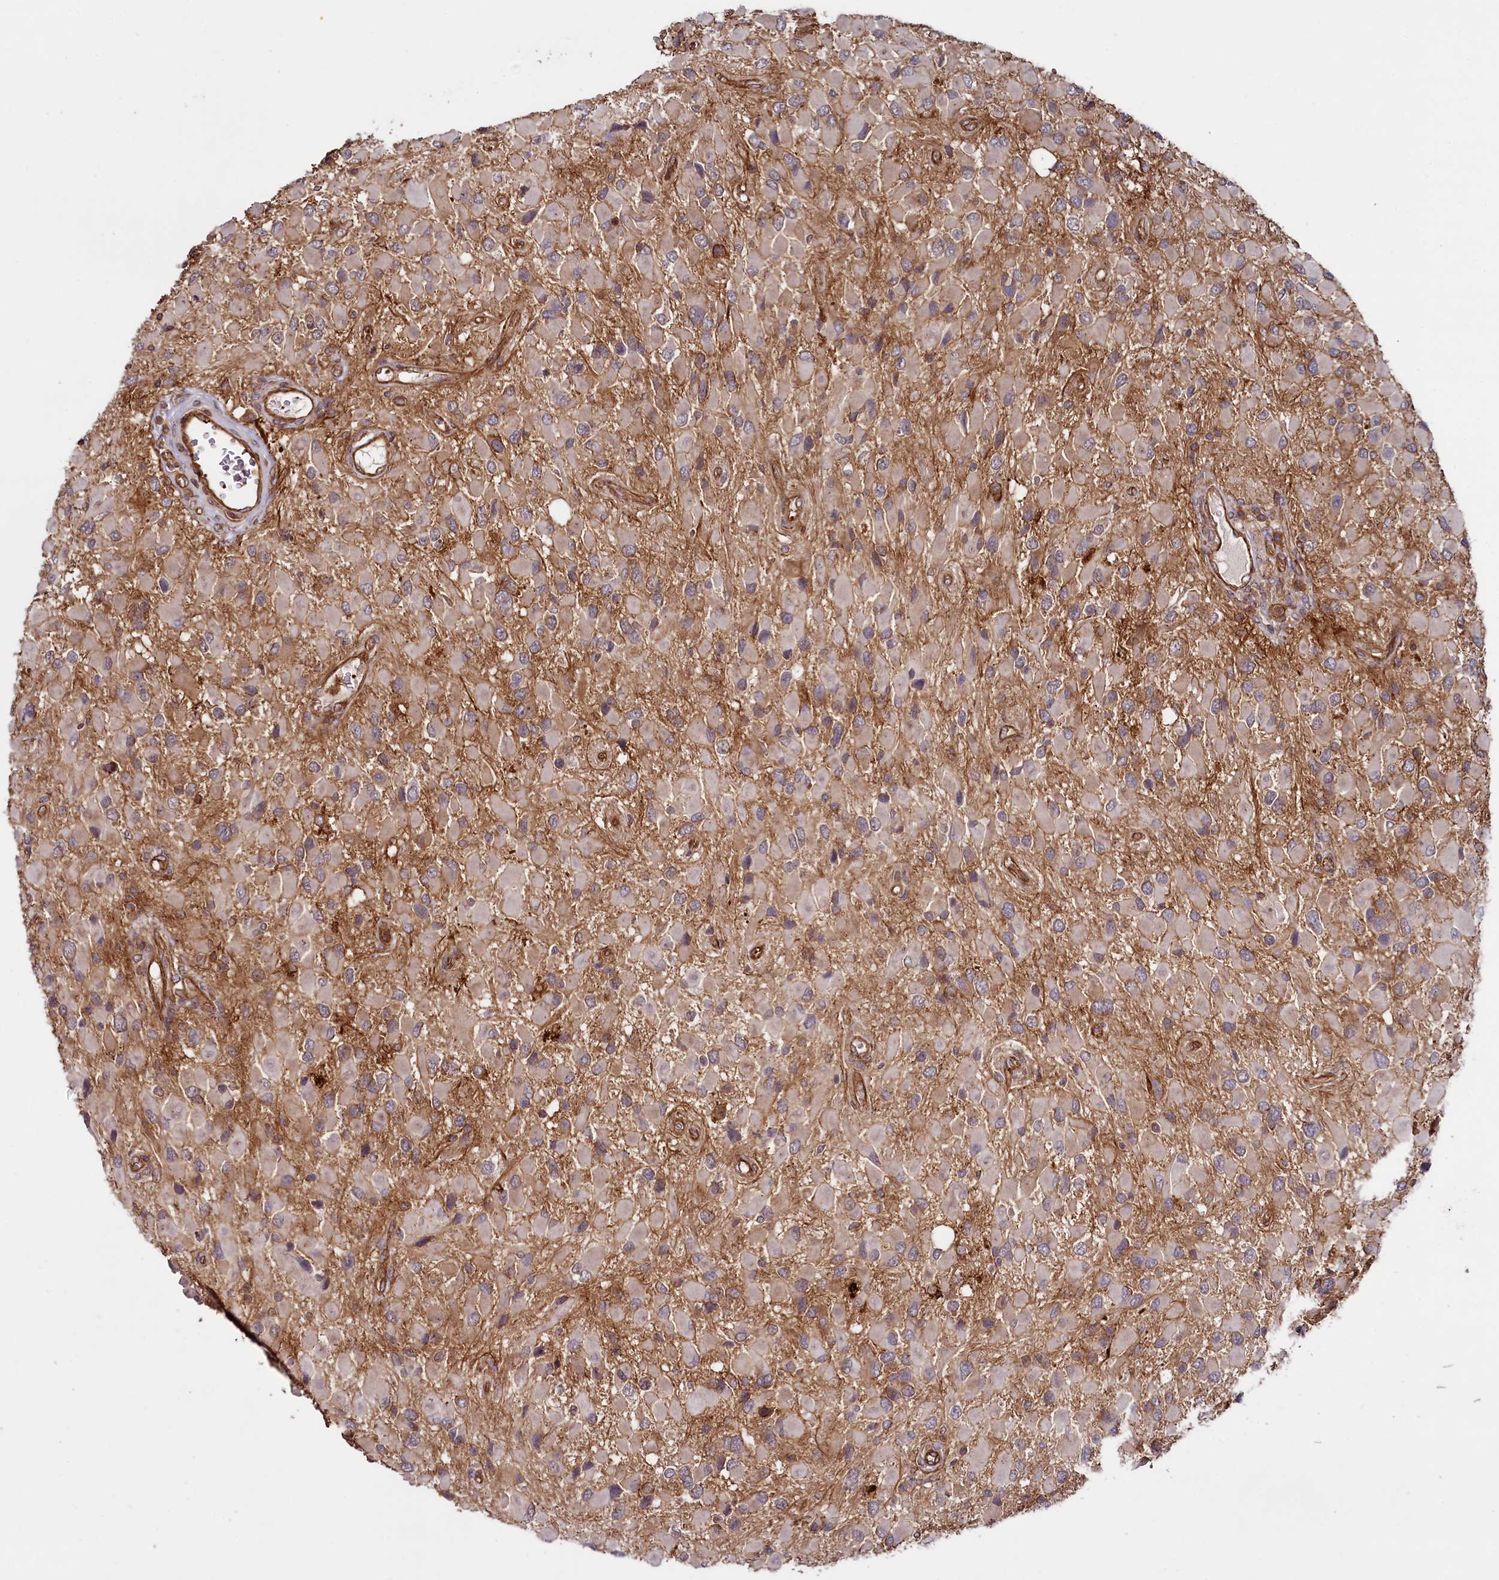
{"staining": {"intensity": "moderate", "quantity": "<25%", "location": "nuclear"}, "tissue": "glioma", "cell_type": "Tumor cells", "image_type": "cancer", "snomed": [{"axis": "morphology", "description": "Glioma, malignant, High grade"}, {"axis": "topography", "description": "Brain"}], "caption": "Moderate nuclear protein positivity is seen in about <25% of tumor cells in malignant glioma (high-grade).", "gene": "SVIP", "patient": {"sex": "male", "age": 53}}